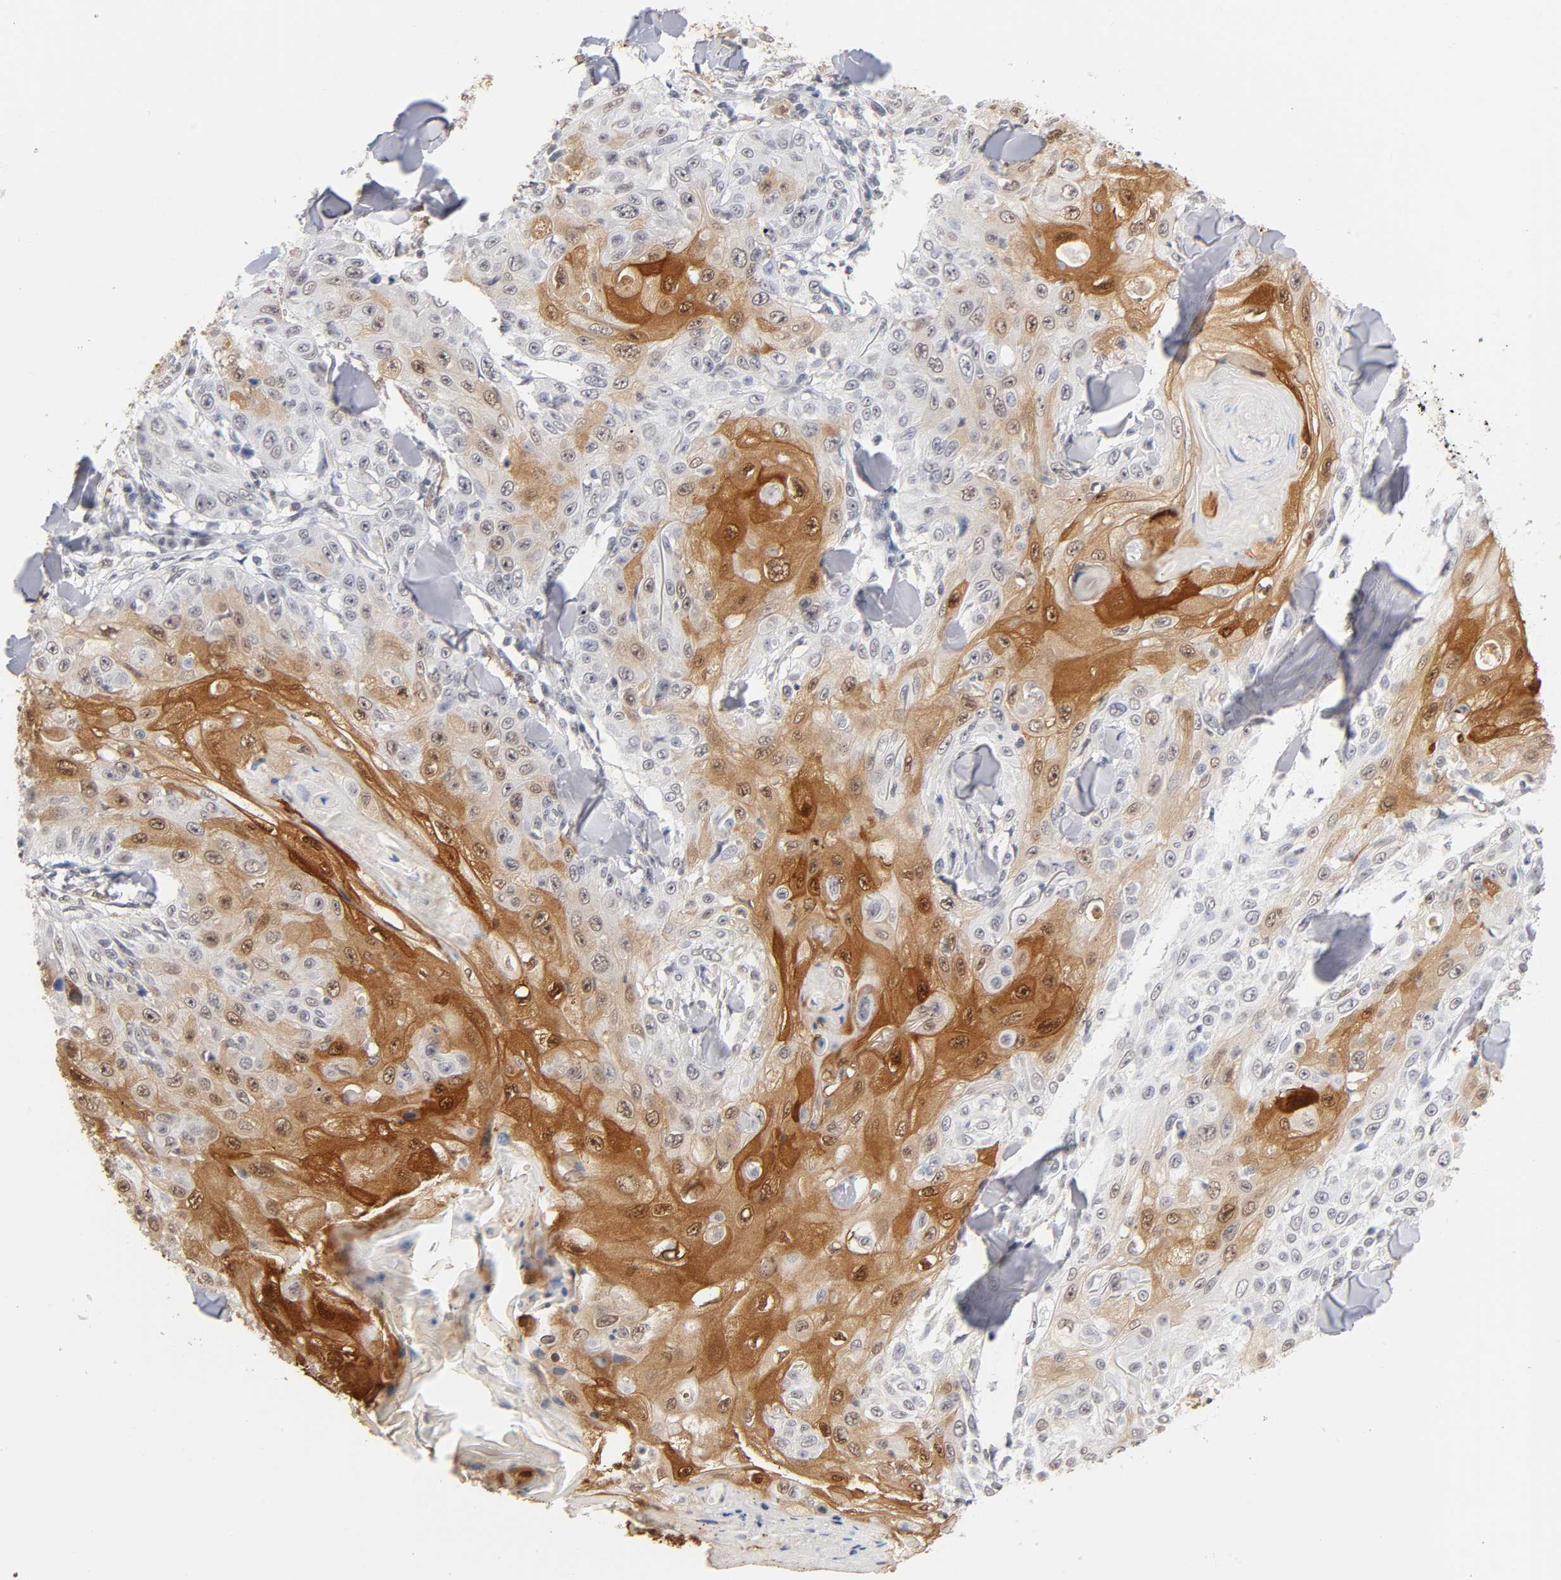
{"staining": {"intensity": "moderate", "quantity": "25%-75%", "location": "cytoplasmic/membranous,nuclear"}, "tissue": "skin cancer", "cell_type": "Tumor cells", "image_type": "cancer", "snomed": [{"axis": "morphology", "description": "Squamous cell carcinoma, NOS"}, {"axis": "topography", "description": "Skin"}], "caption": "Protein staining displays moderate cytoplasmic/membranous and nuclear staining in approximately 25%-75% of tumor cells in squamous cell carcinoma (skin). The staining was performed using DAB (3,3'-diaminobenzidine) to visualize the protein expression in brown, while the nuclei were stained in blue with hematoxylin (Magnification: 20x).", "gene": "CRABP2", "patient": {"sex": "male", "age": 86}}